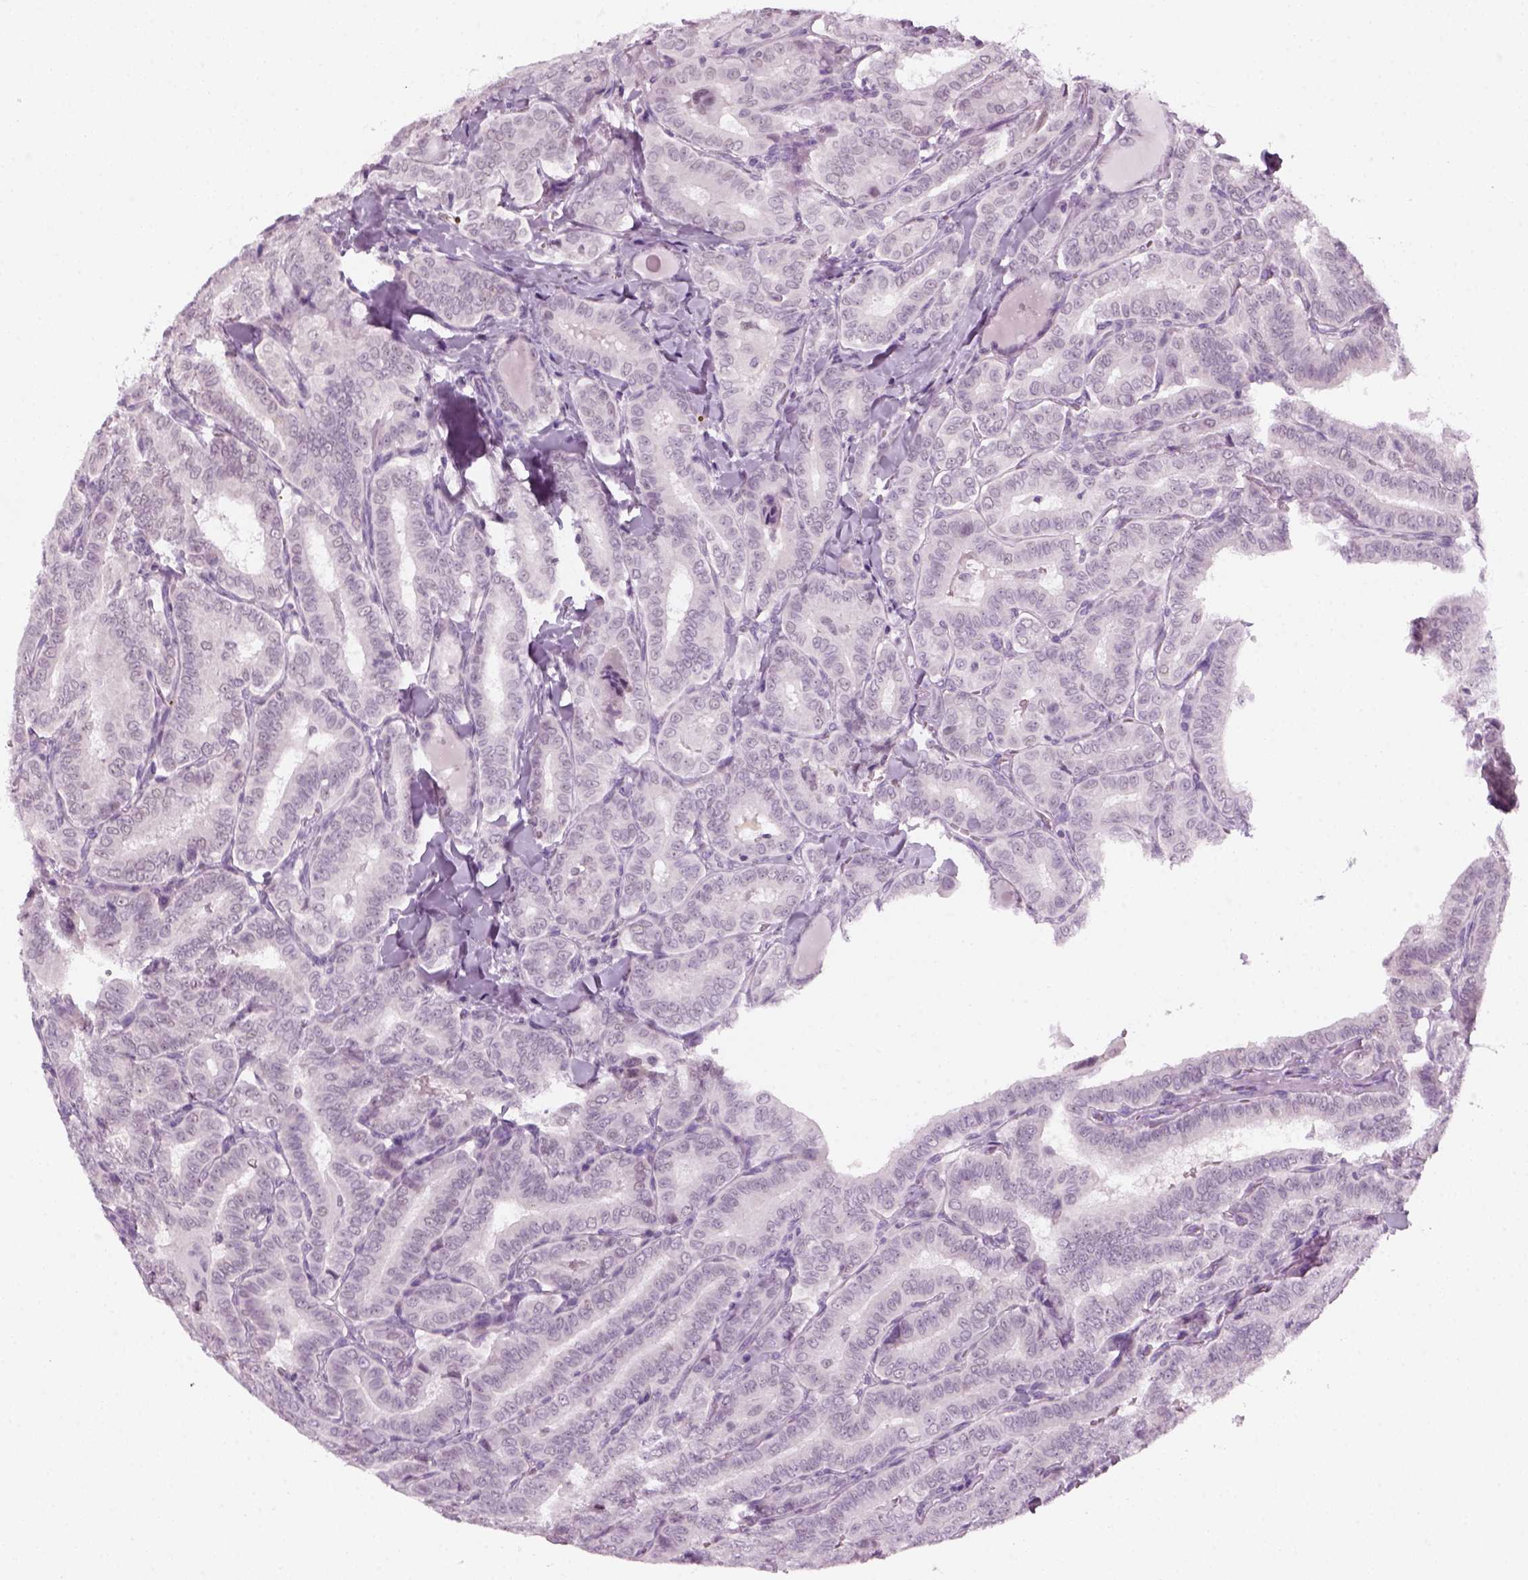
{"staining": {"intensity": "negative", "quantity": "none", "location": "none"}, "tissue": "thyroid cancer", "cell_type": "Tumor cells", "image_type": "cancer", "snomed": [{"axis": "morphology", "description": "Papillary adenocarcinoma, NOS"}, {"axis": "morphology", "description": "Papillary adenoma metastatic"}, {"axis": "topography", "description": "Thyroid gland"}], "caption": "Immunohistochemistry of human thyroid cancer (papillary adenoma metastatic) reveals no positivity in tumor cells. (Stains: DAB immunohistochemistry with hematoxylin counter stain, Microscopy: brightfield microscopy at high magnification).", "gene": "KRT75", "patient": {"sex": "female", "age": 50}}